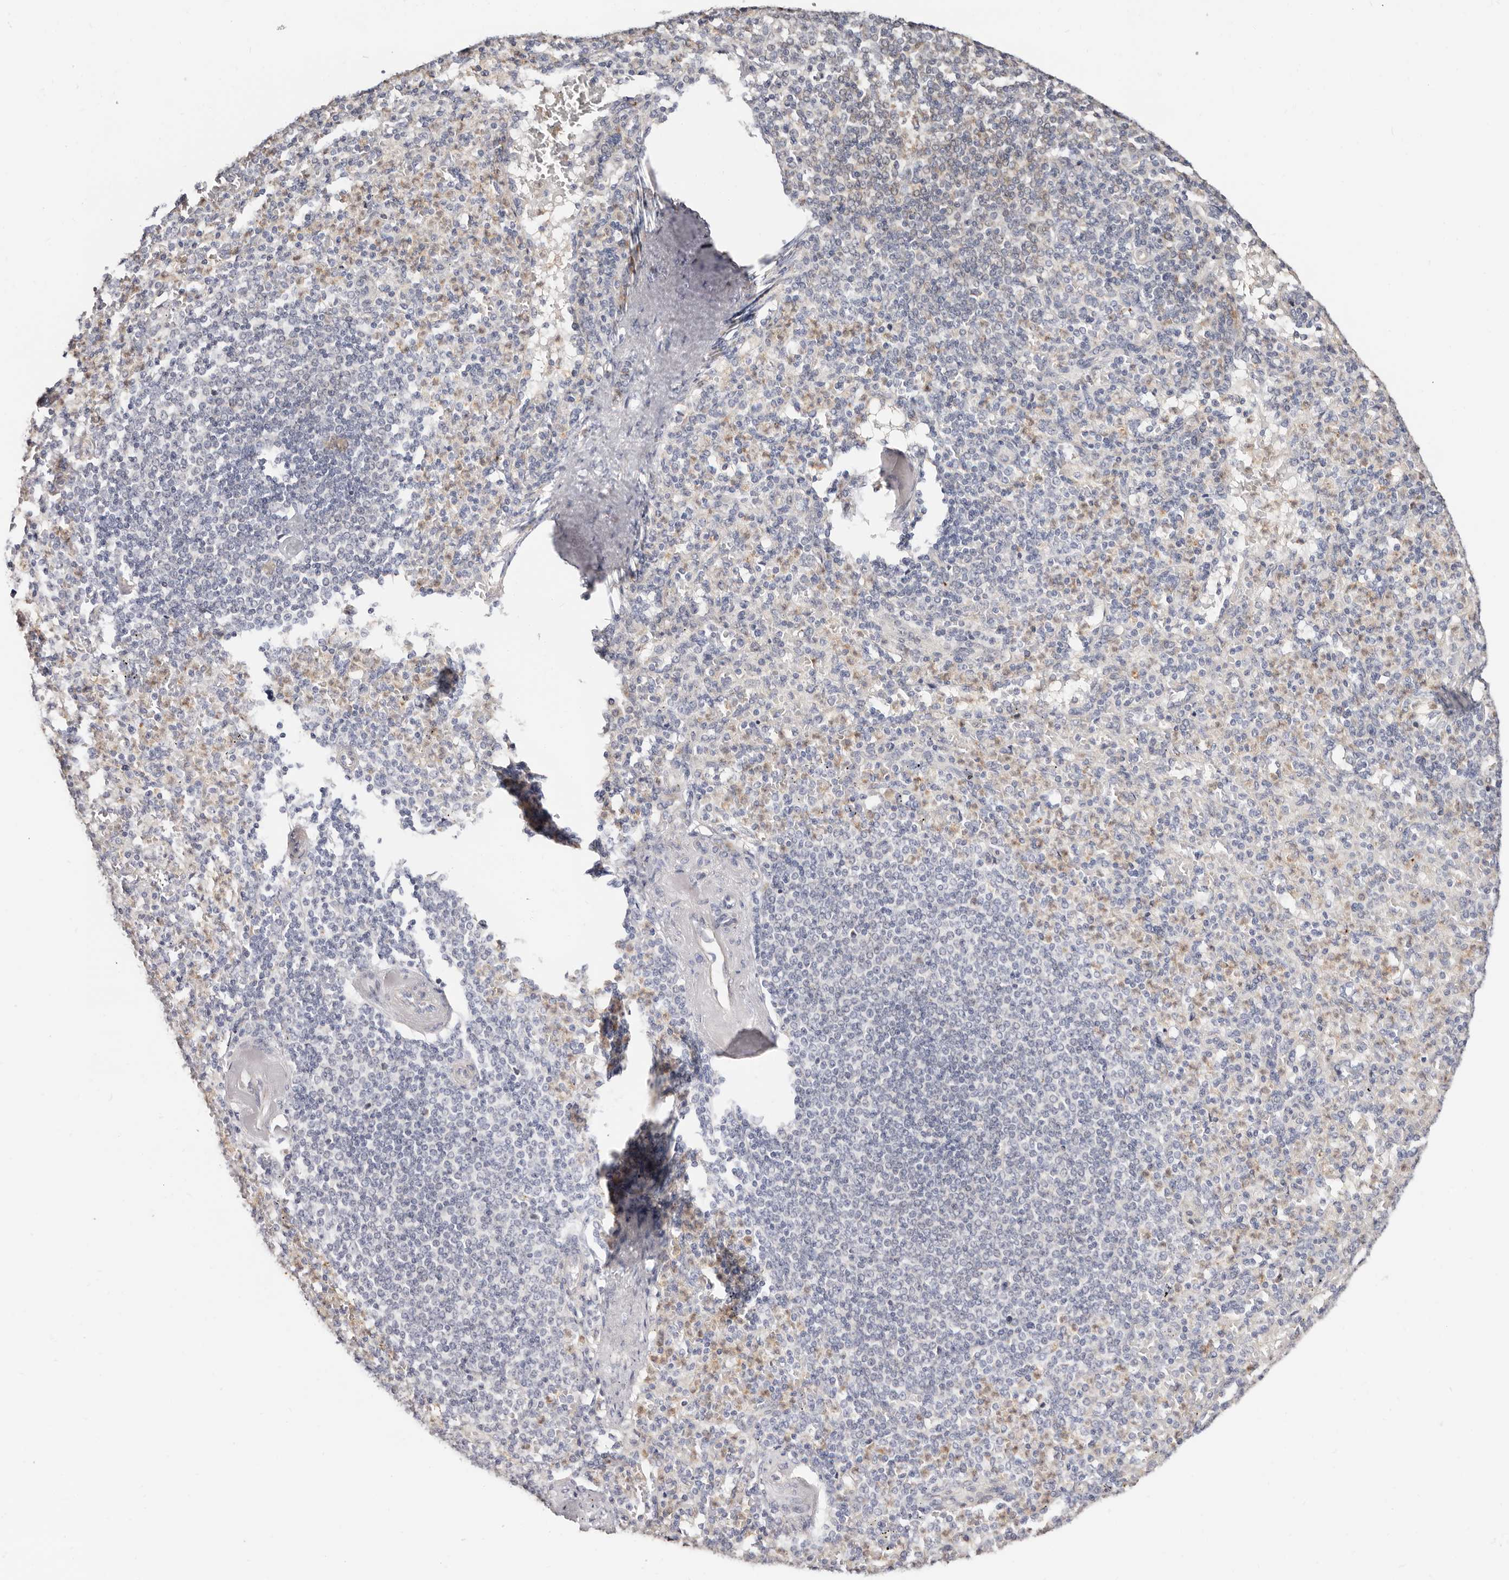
{"staining": {"intensity": "strong", "quantity": "<25%", "location": "nuclear"}, "tissue": "spleen", "cell_type": "Cells in red pulp", "image_type": "normal", "snomed": [{"axis": "morphology", "description": "Normal tissue, NOS"}, {"axis": "topography", "description": "Spleen"}], "caption": "Protein expression analysis of unremarkable spleen demonstrates strong nuclear expression in about <25% of cells in red pulp.", "gene": "BCL2L15", "patient": {"sex": "female", "age": 74}}